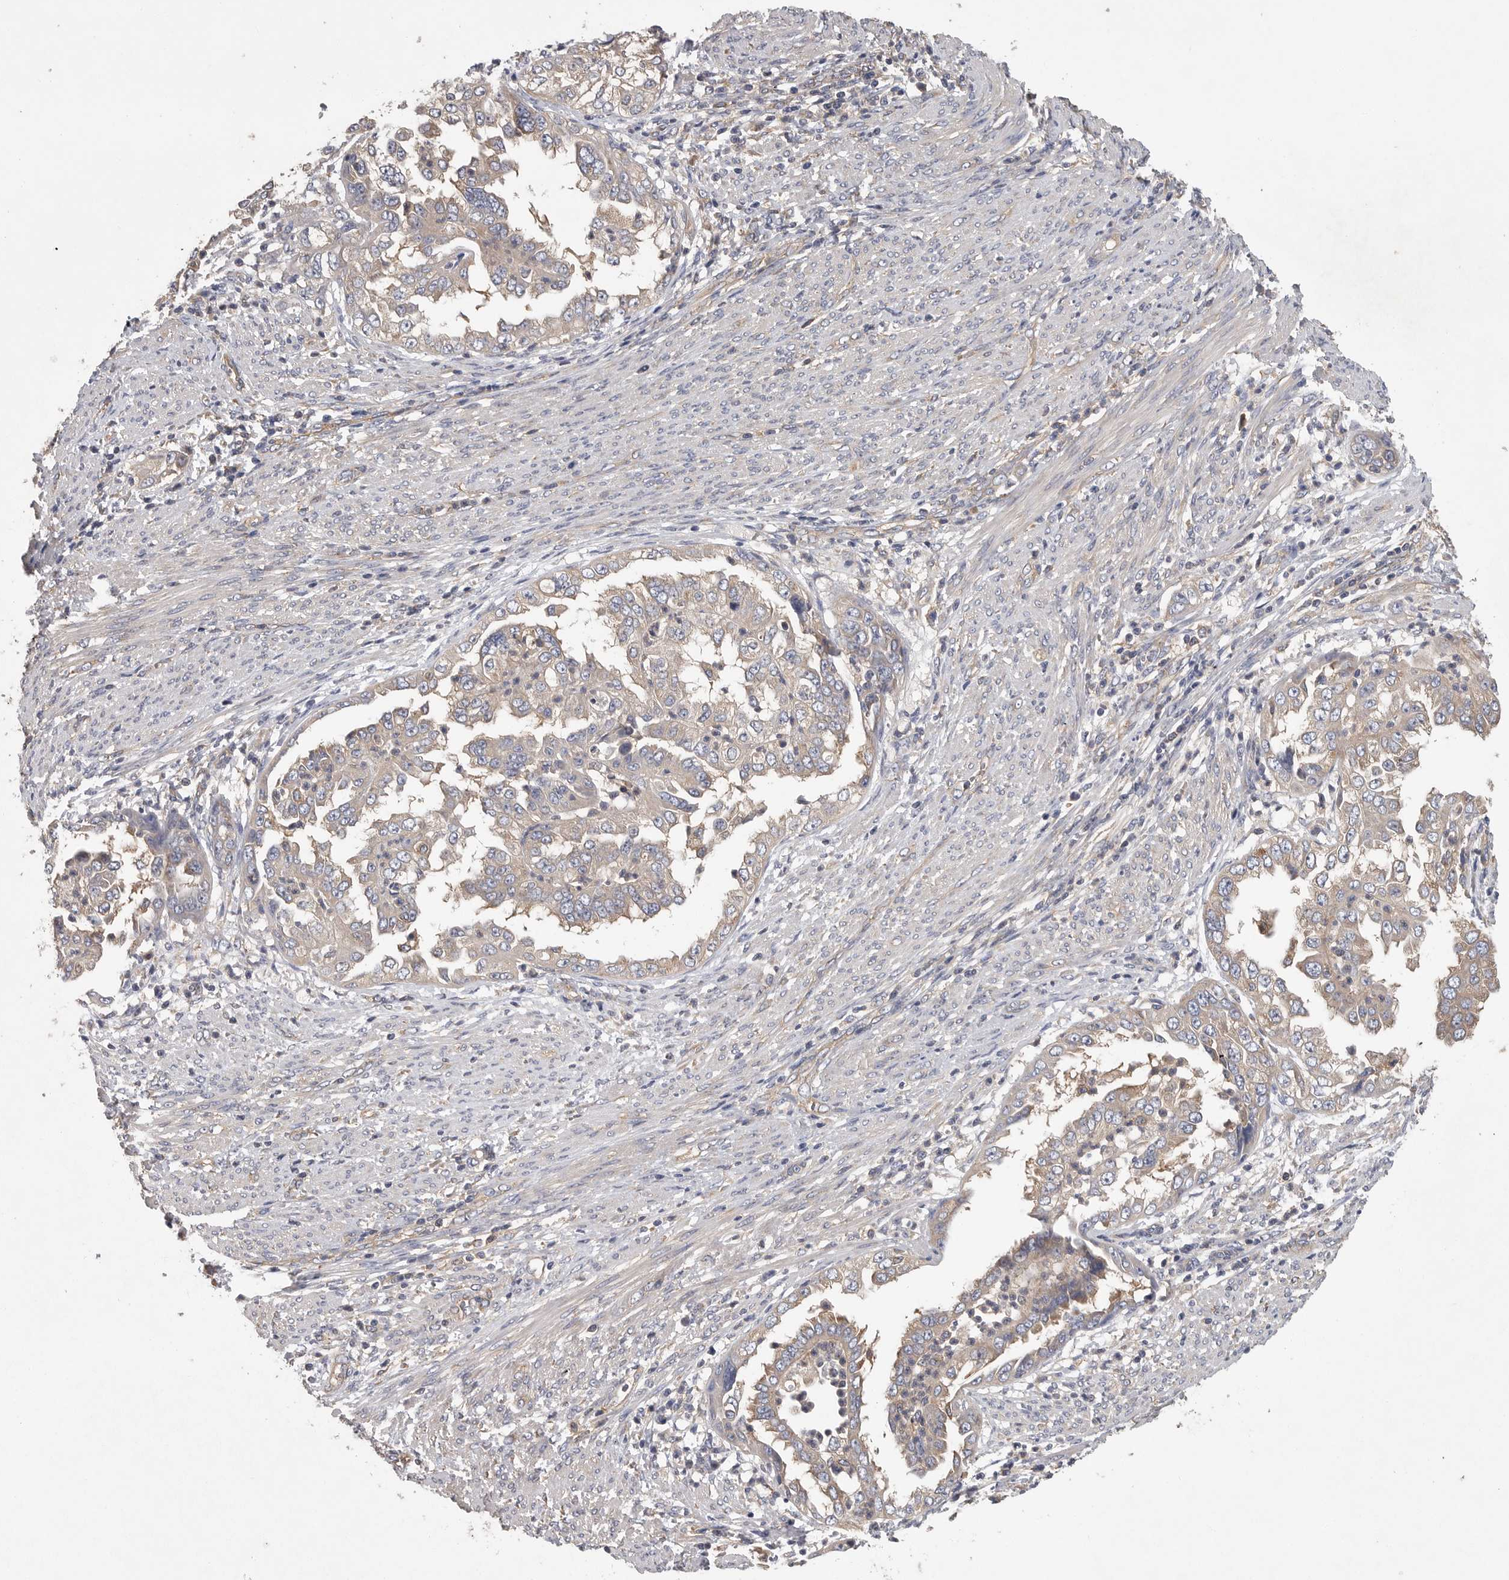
{"staining": {"intensity": "weak", "quantity": "25%-75%", "location": "cytoplasmic/membranous"}, "tissue": "endometrial cancer", "cell_type": "Tumor cells", "image_type": "cancer", "snomed": [{"axis": "morphology", "description": "Adenocarcinoma, NOS"}, {"axis": "topography", "description": "Endometrium"}], "caption": "Human endometrial cancer stained with a brown dye reveals weak cytoplasmic/membranous positive expression in approximately 25%-75% of tumor cells.", "gene": "OXR1", "patient": {"sex": "female", "age": 85}}